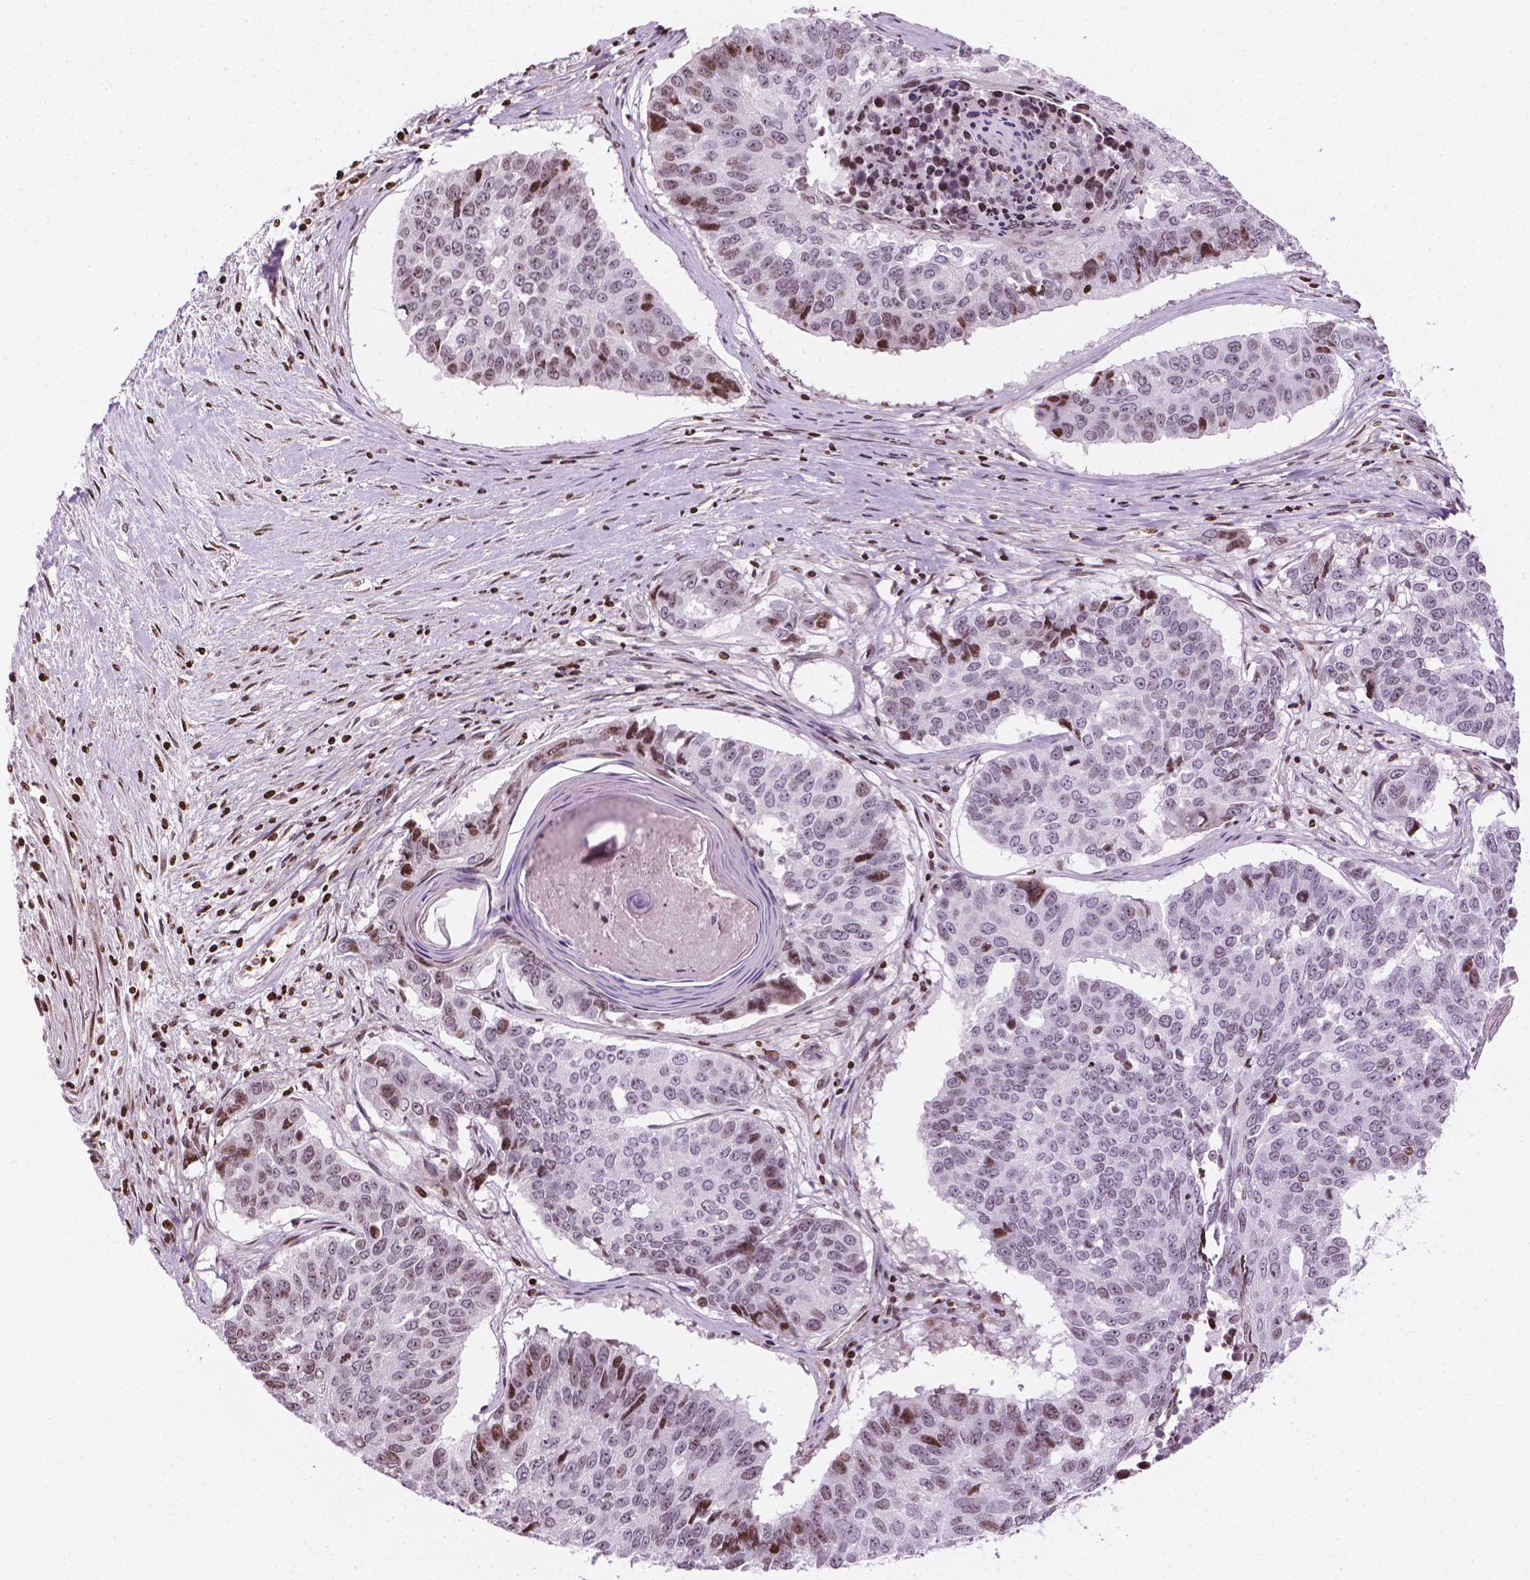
{"staining": {"intensity": "moderate", "quantity": "<25%", "location": "nuclear"}, "tissue": "lung cancer", "cell_type": "Tumor cells", "image_type": "cancer", "snomed": [{"axis": "morphology", "description": "Squamous cell carcinoma, NOS"}, {"axis": "topography", "description": "Lung"}], "caption": "Protein staining of lung squamous cell carcinoma tissue reveals moderate nuclear expression in about <25% of tumor cells.", "gene": "PIP4K2A", "patient": {"sex": "male", "age": 73}}